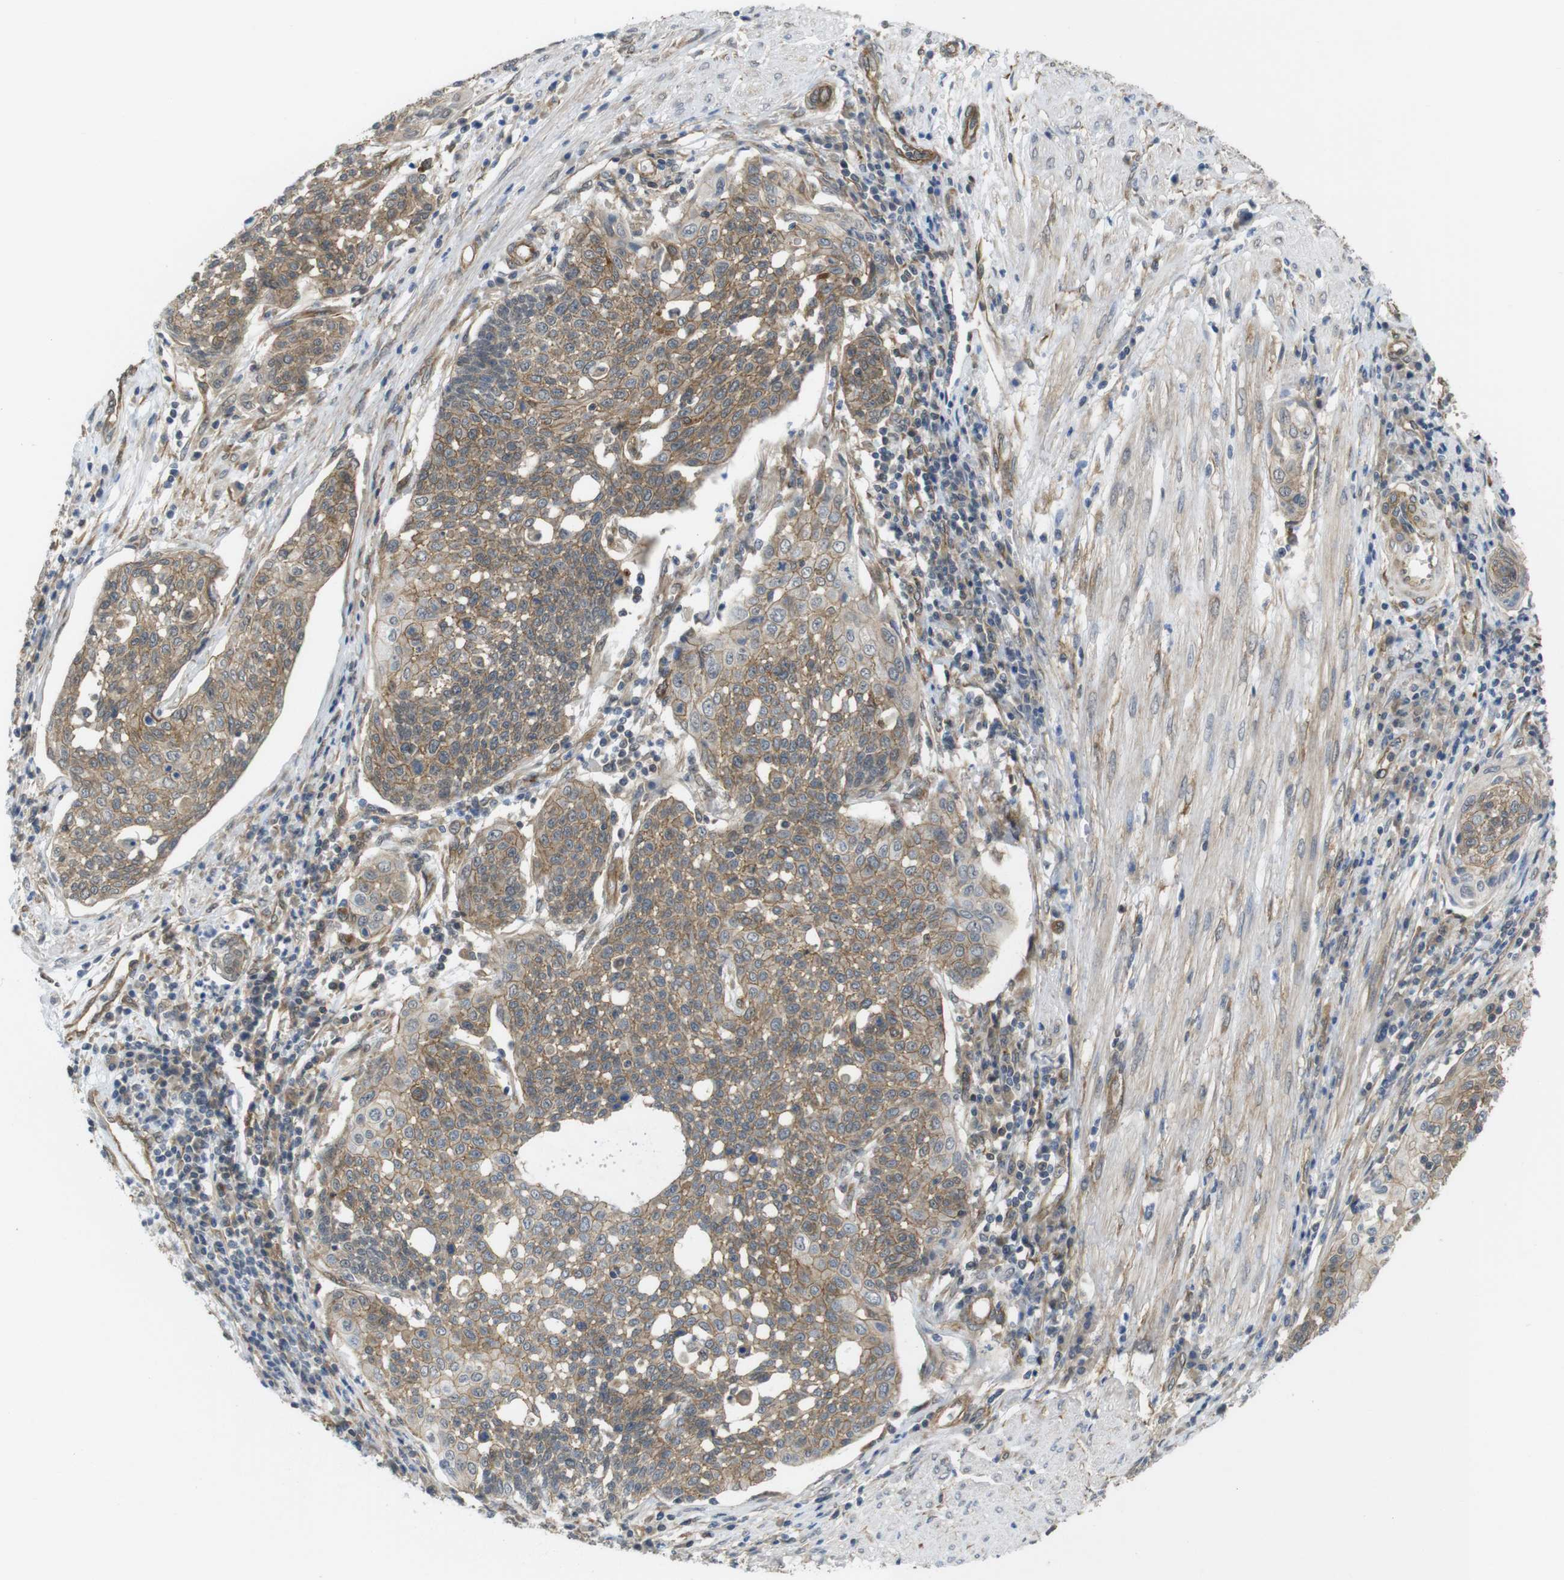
{"staining": {"intensity": "moderate", "quantity": ">75%", "location": "cytoplasmic/membranous"}, "tissue": "cervical cancer", "cell_type": "Tumor cells", "image_type": "cancer", "snomed": [{"axis": "morphology", "description": "Squamous cell carcinoma, NOS"}, {"axis": "topography", "description": "Cervix"}], "caption": "Cervical squamous cell carcinoma stained with a protein marker shows moderate staining in tumor cells.", "gene": "ZDHHC5", "patient": {"sex": "female", "age": 34}}